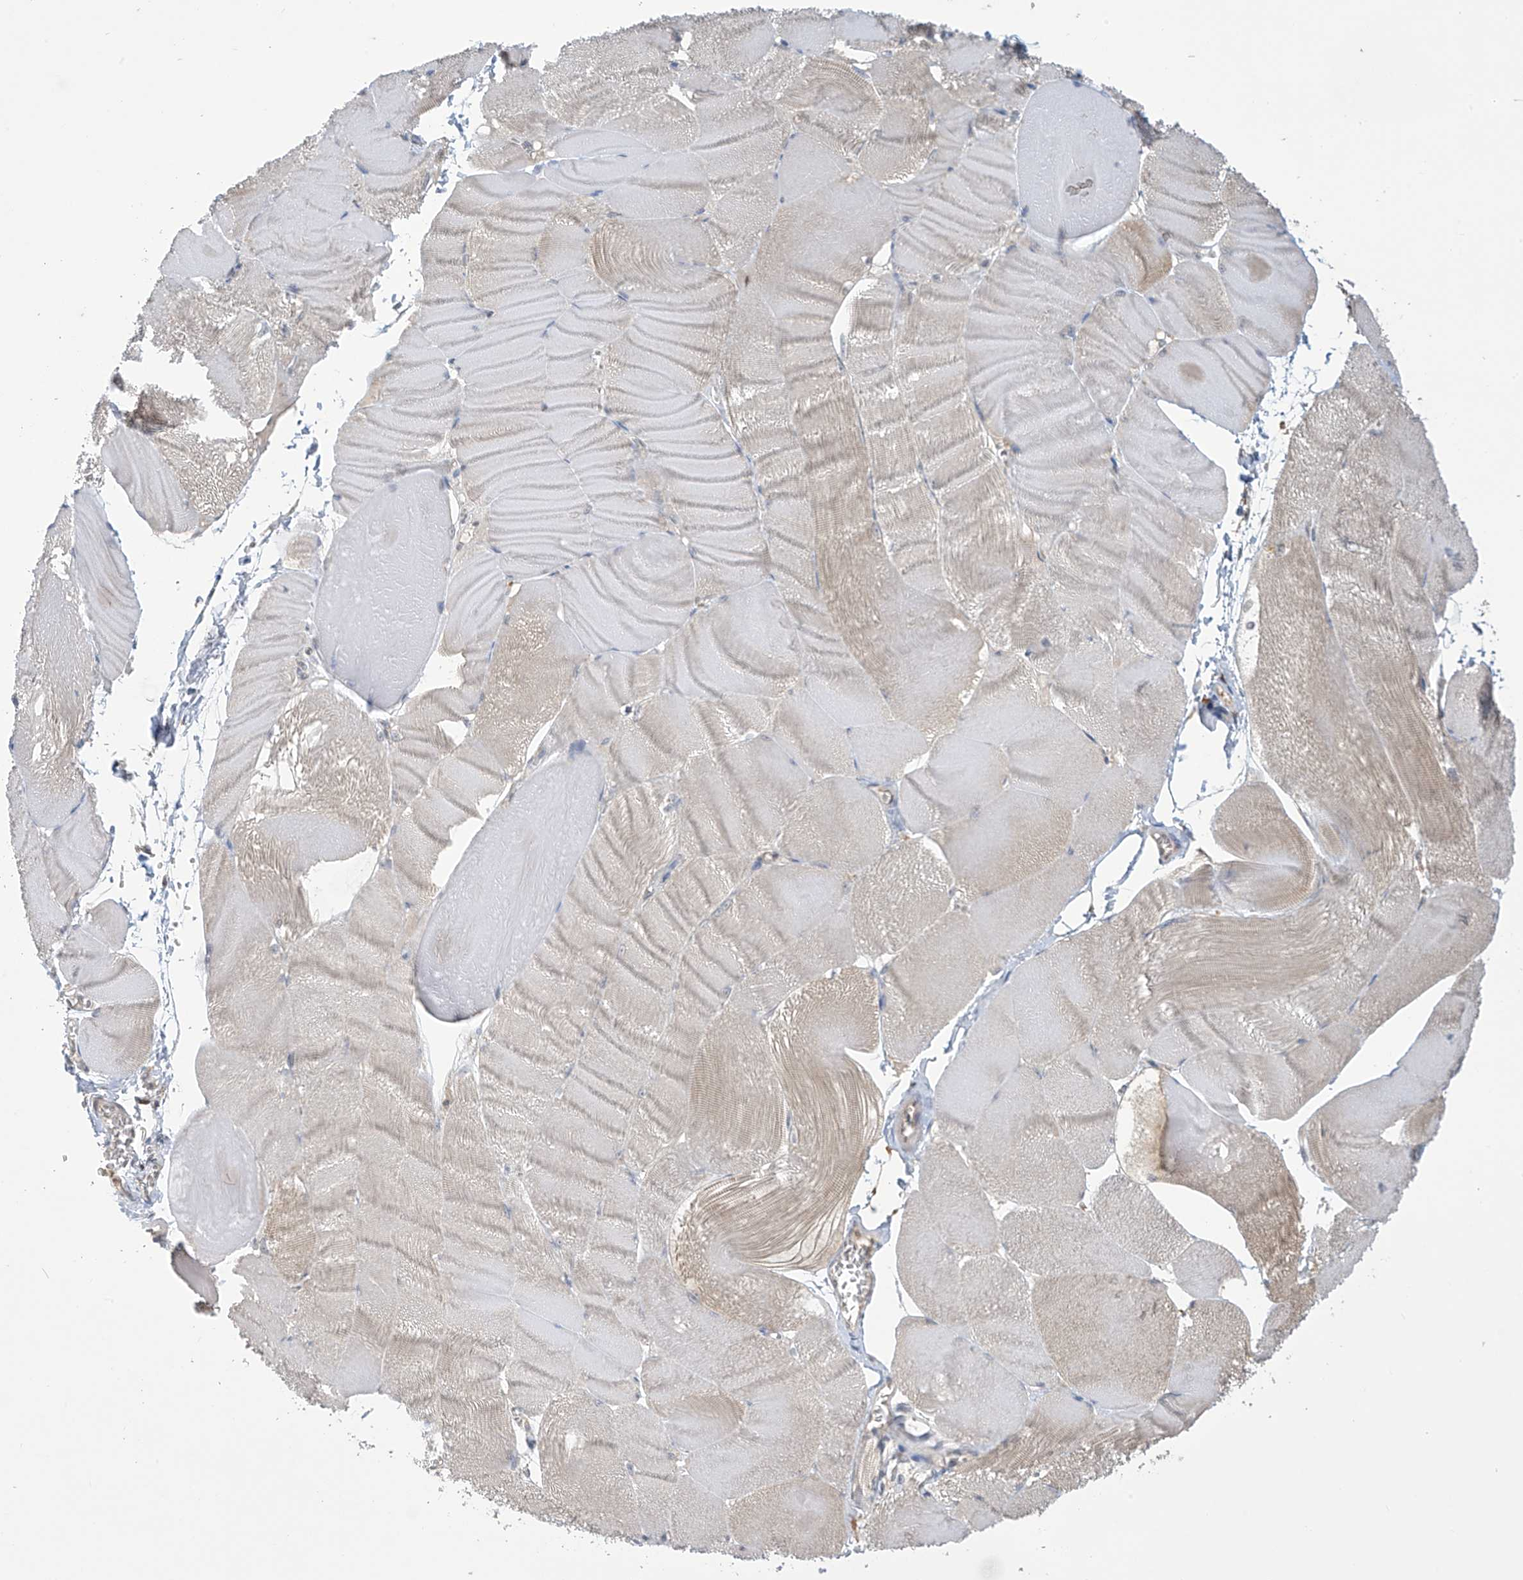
{"staining": {"intensity": "weak", "quantity": "<25%", "location": "cytoplasmic/membranous"}, "tissue": "skeletal muscle", "cell_type": "Myocytes", "image_type": "normal", "snomed": [{"axis": "morphology", "description": "Normal tissue, NOS"}, {"axis": "morphology", "description": "Basal cell carcinoma"}, {"axis": "topography", "description": "Skeletal muscle"}], "caption": "This is an immunohistochemistry histopathology image of unremarkable human skeletal muscle. There is no staining in myocytes.", "gene": "IDH1", "patient": {"sex": "female", "age": 64}}